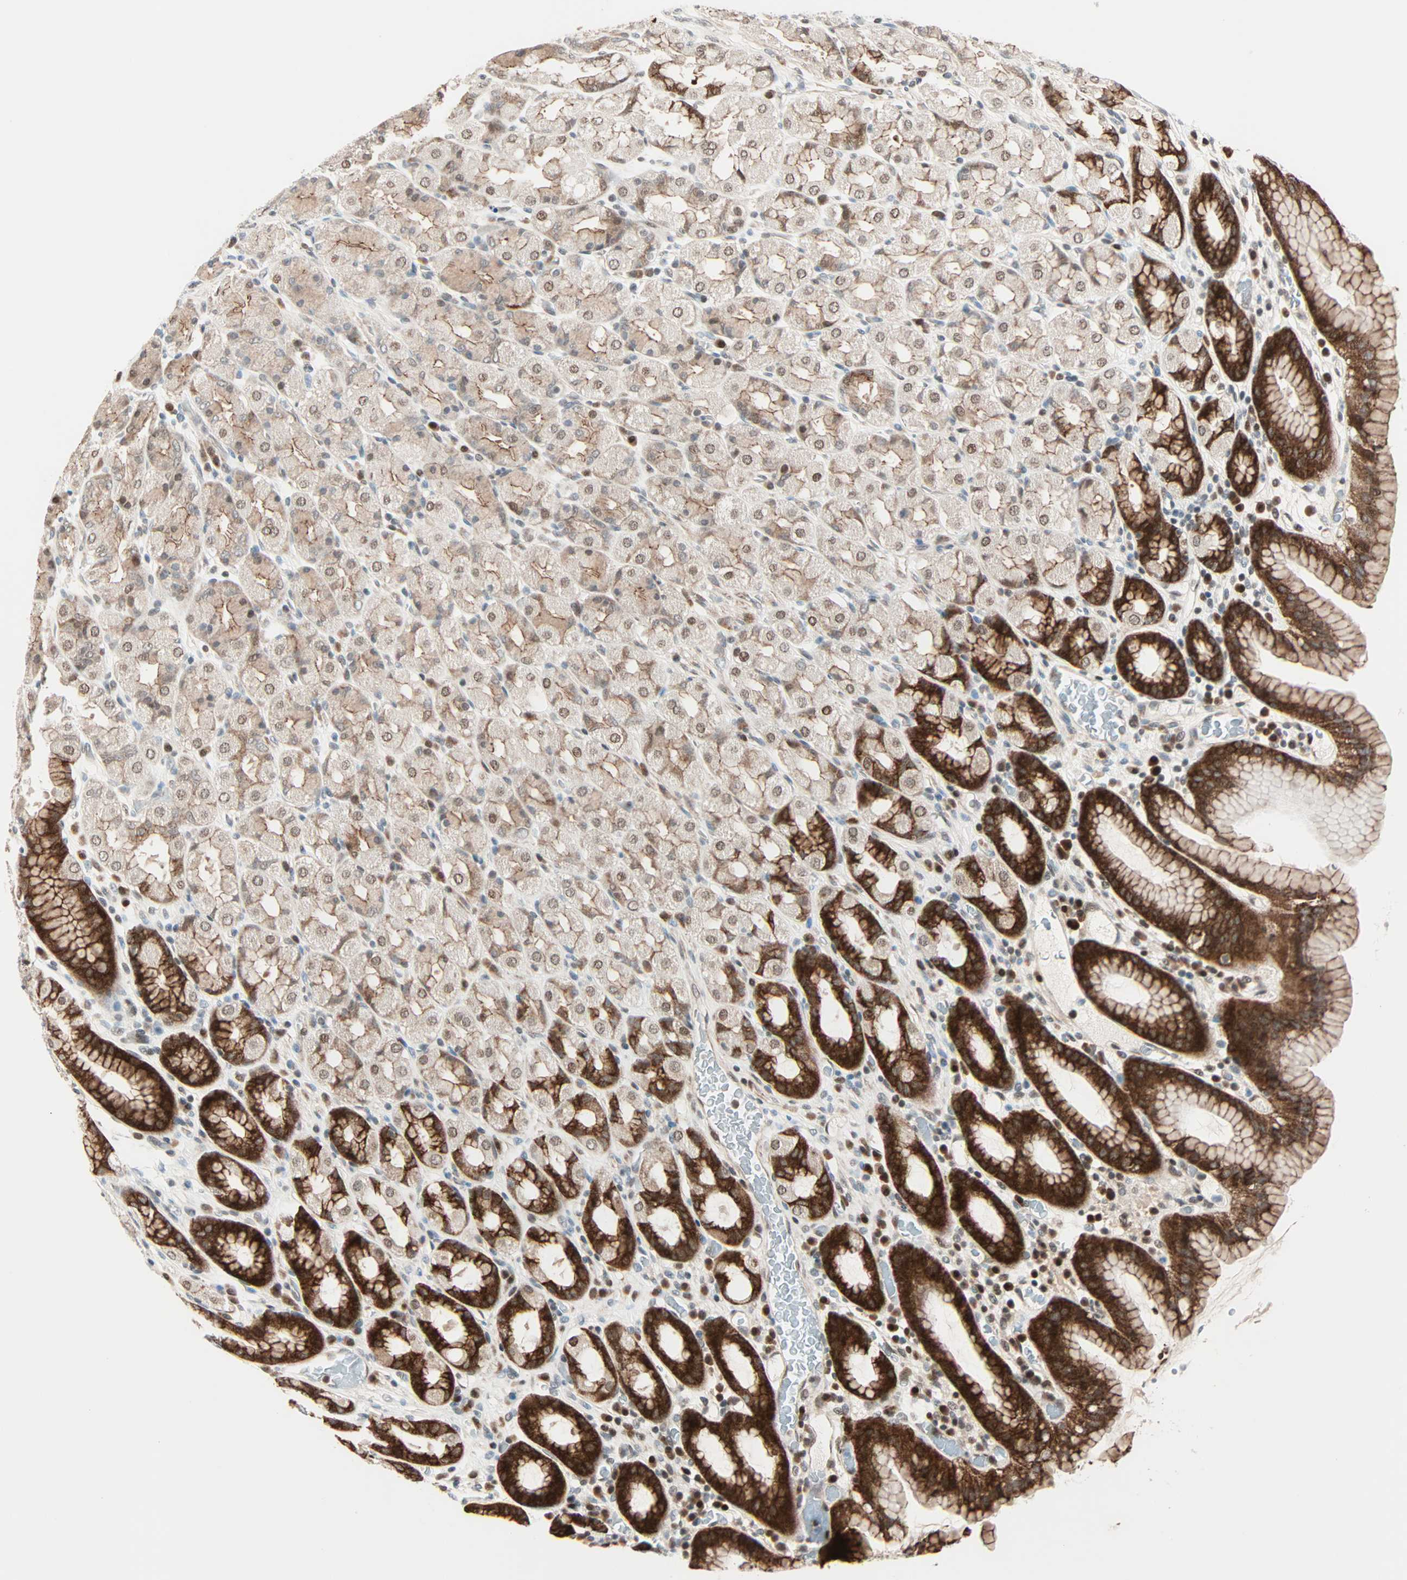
{"staining": {"intensity": "strong", "quantity": "25%-75%", "location": "cytoplasmic/membranous,nuclear"}, "tissue": "stomach", "cell_type": "Glandular cells", "image_type": "normal", "snomed": [{"axis": "morphology", "description": "Normal tissue, NOS"}, {"axis": "topography", "description": "Stomach, upper"}], "caption": "Benign stomach displays strong cytoplasmic/membranous,nuclear staining in approximately 25%-75% of glandular cells, visualized by immunohistochemistry. The staining is performed using DAB brown chromogen to label protein expression. The nuclei are counter-stained blue using hematoxylin.", "gene": "CBX4", "patient": {"sex": "male", "age": 68}}